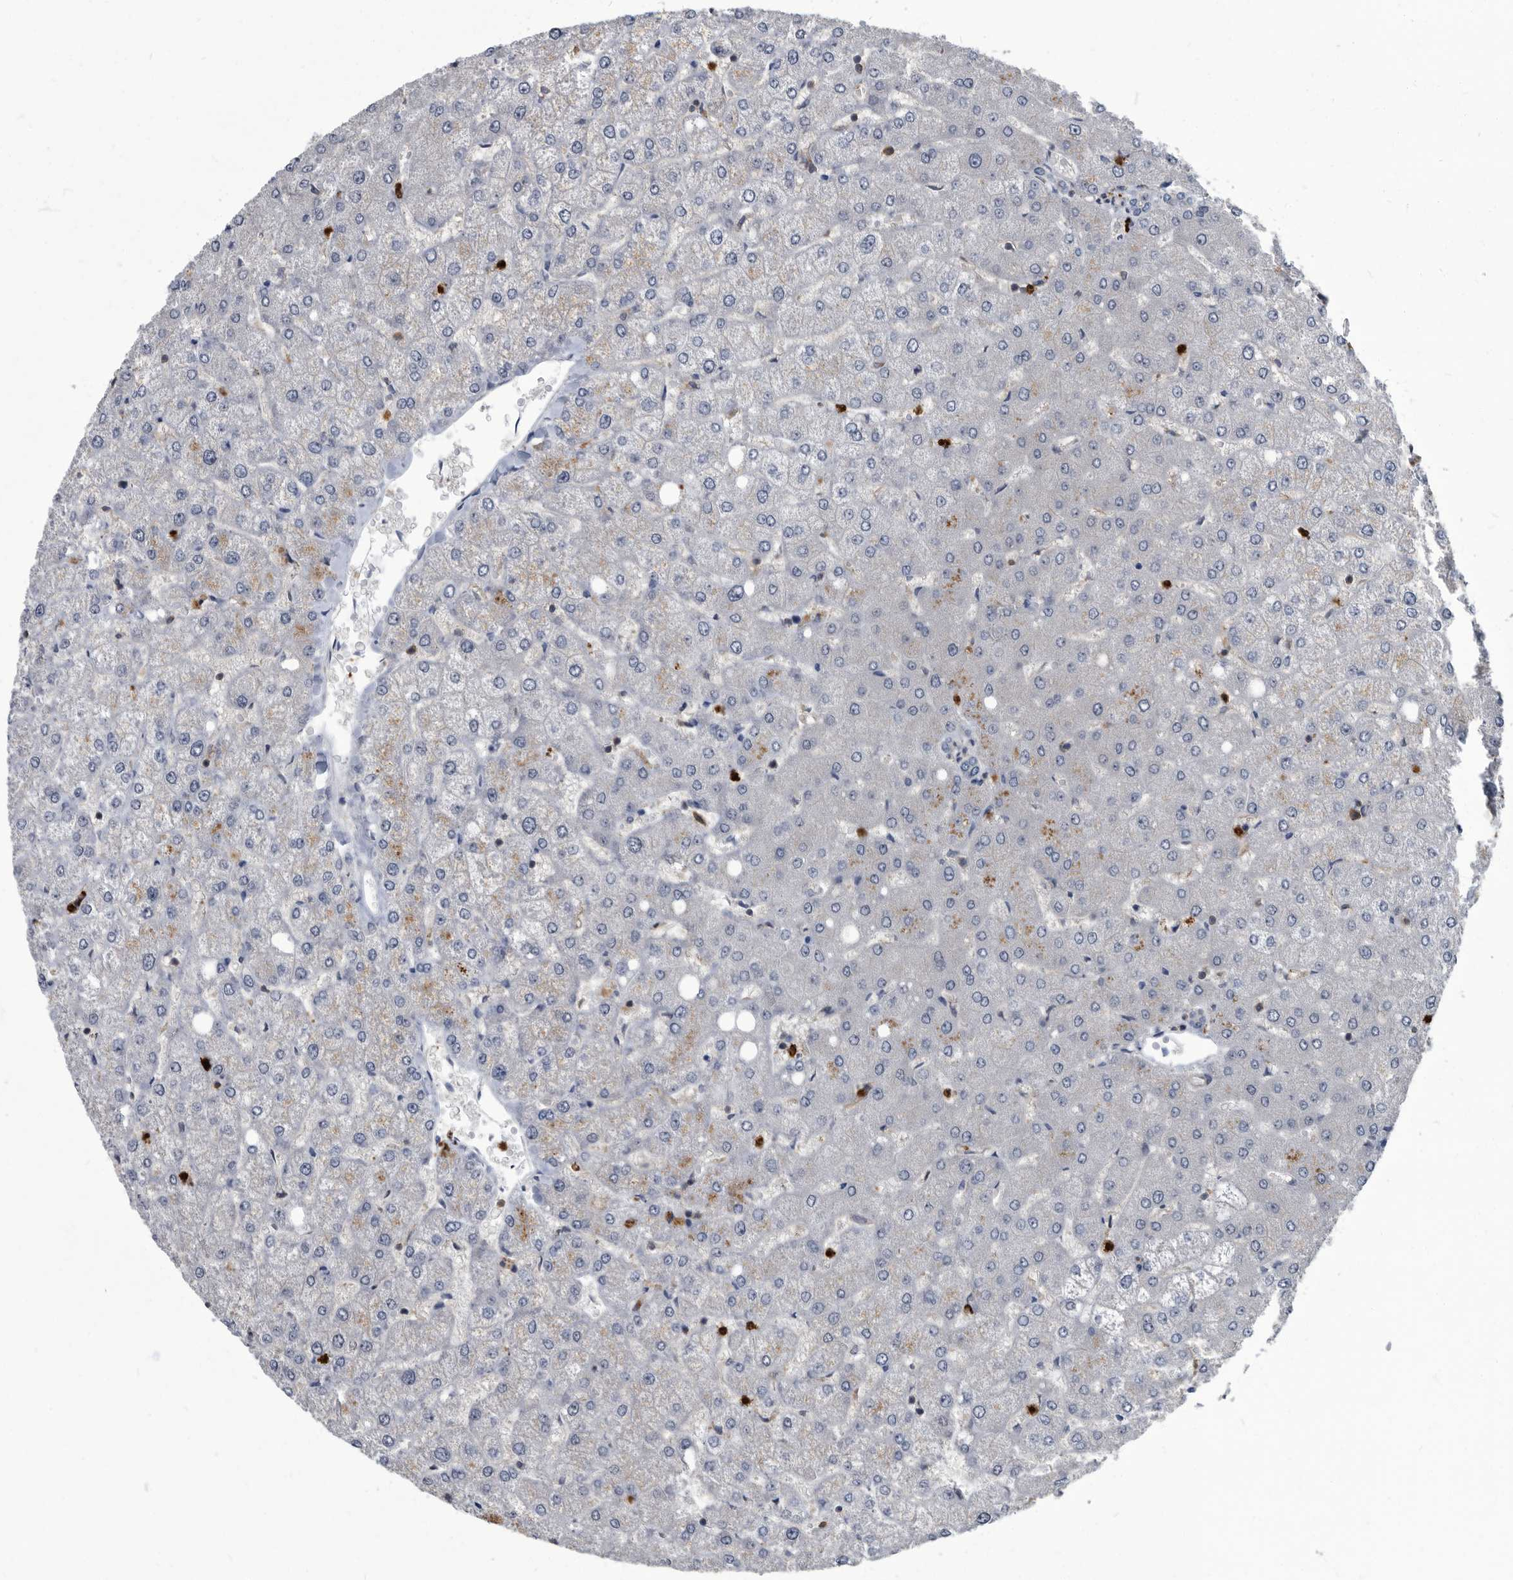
{"staining": {"intensity": "negative", "quantity": "none", "location": "none"}, "tissue": "liver", "cell_type": "Cholangiocytes", "image_type": "normal", "snomed": [{"axis": "morphology", "description": "Normal tissue, NOS"}, {"axis": "topography", "description": "Liver"}], "caption": "Immunohistochemistry of unremarkable liver demonstrates no positivity in cholangiocytes.", "gene": "CDV3", "patient": {"sex": "female", "age": 54}}